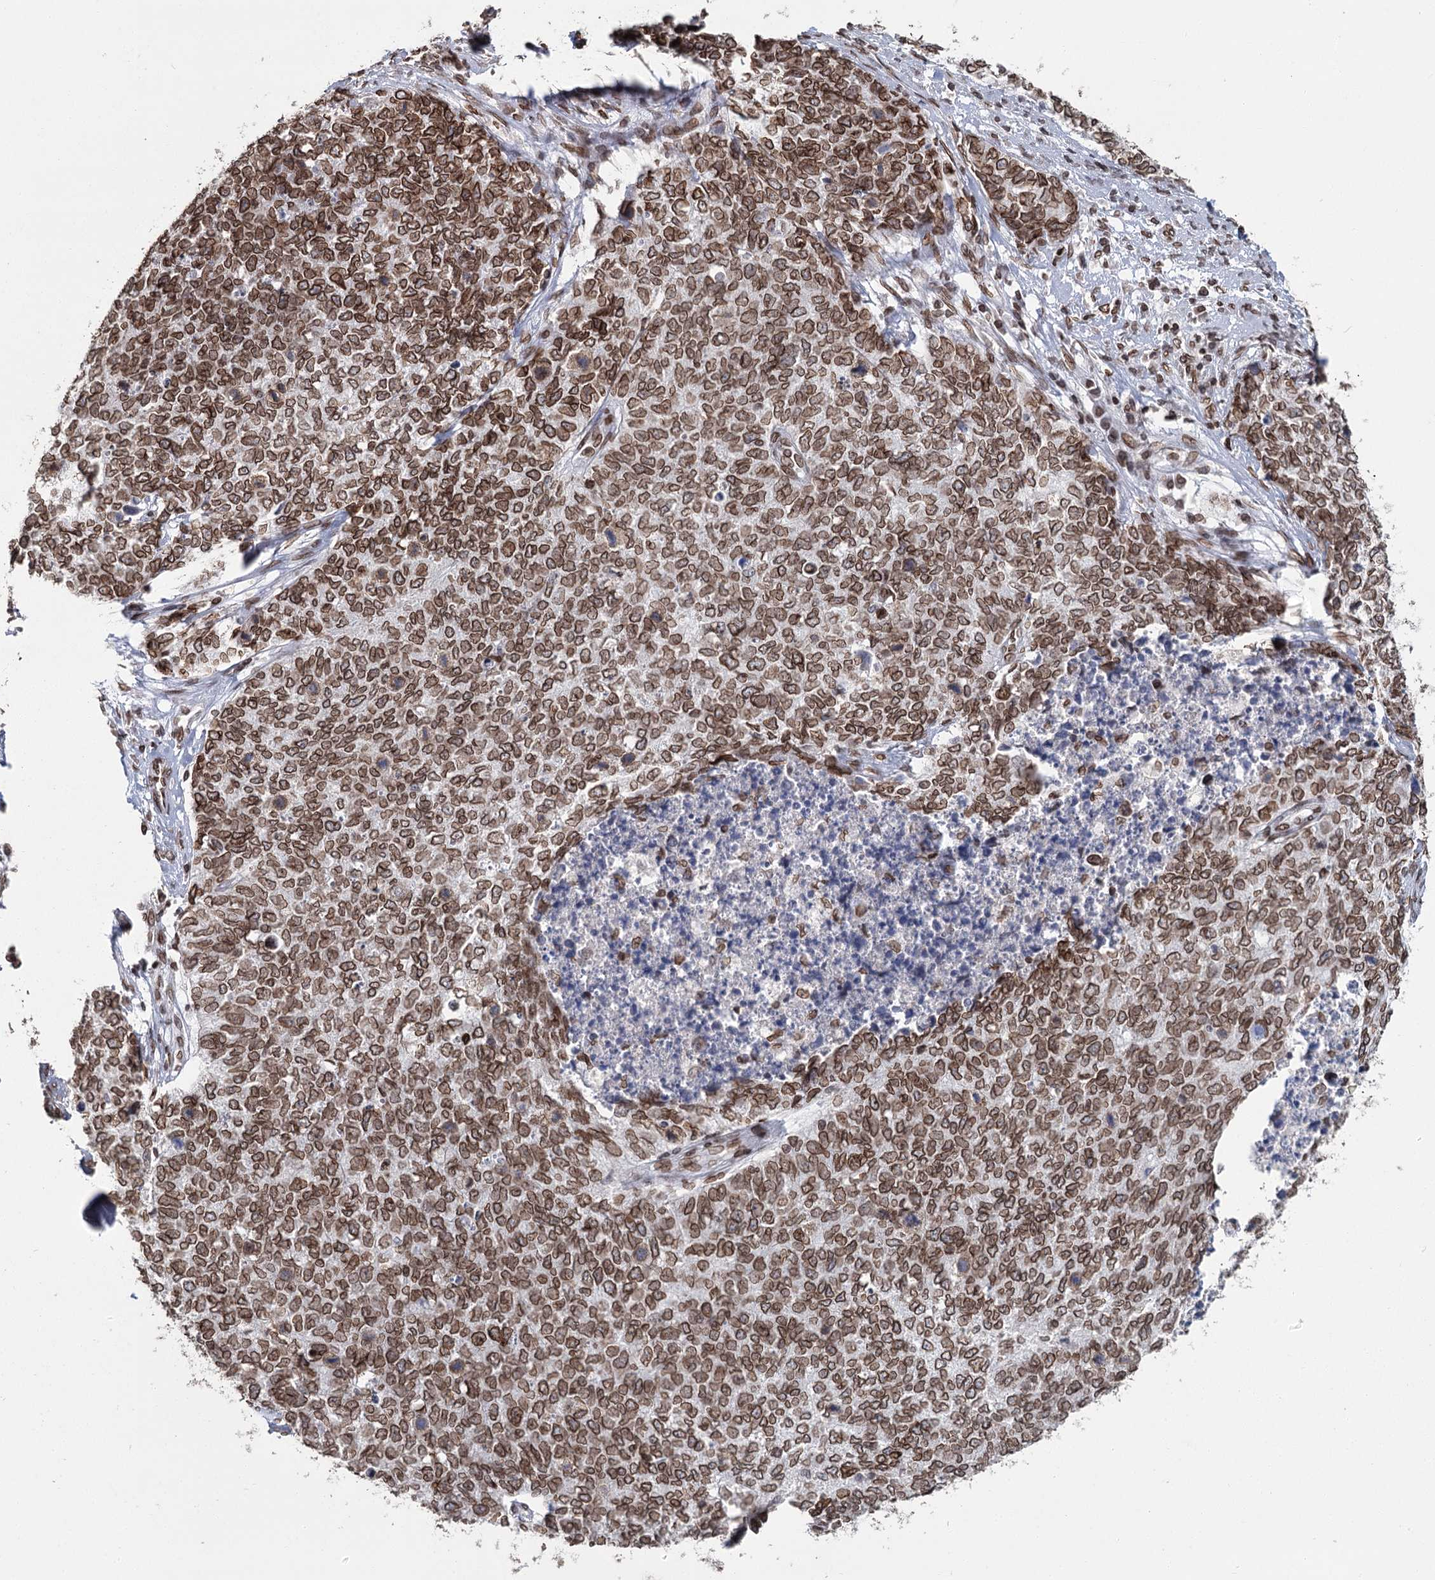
{"staining": {"intensity": "moderate", "quantity": ">75%", "location": "cytoplasmic/membranous,nuclear"}, "tissue": "cervical cancer", "cell_type": "Tumor cells", "image_type": "cancer", "snomed": [{"axis": "morphology", "description": "Squamous cell carcinoma, NOS"}, {"axis": "topography", "description": "Cervix"}], "caption": "The micrograph demonstrates immunohistochemical staining of cervical squamous cell carcinoma. There is moderate cytoplasmic/membranous and nuclear expression is present in about >75% of tumor cells. (brown staining indicates protein expression, while blue staining denotes nuclei).", "gene": "KIAA0930", "patient": {"sex": "female", "age": 63}}